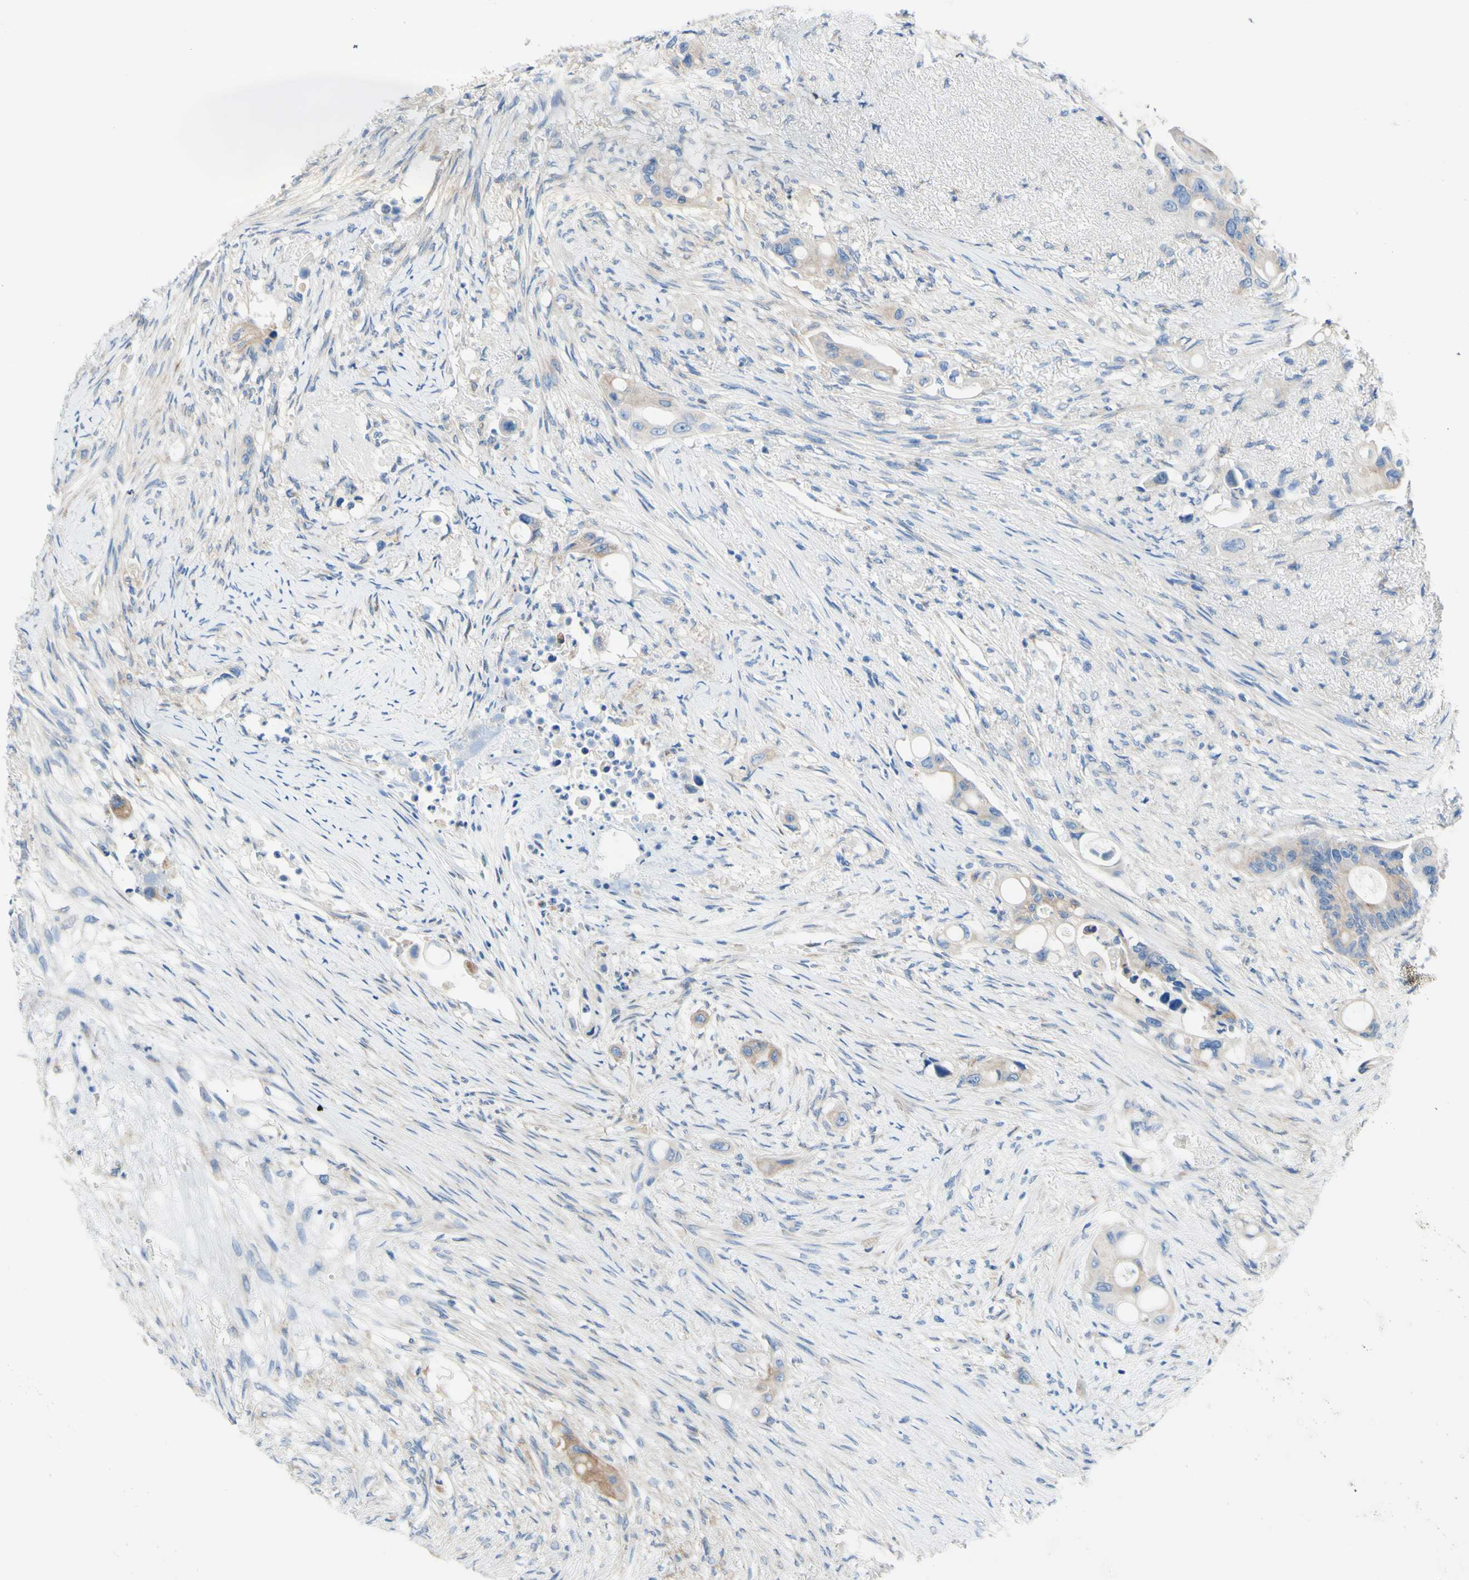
{"staining": {"intensity": "moderate", "quantity": "<25%", "location": "cytoplasmic/membranous"}, "tissue": "colorectal cancer", "cell_type": "Tumor cells", "image_type": "cancer", "snomed": [{"axis": "morphology", "description": "Adenocarcinoma, NOS"}, {"axis": "topography", "description": "Colon"}], "caption": "Immunohistochemistry (DAB) staining of human colorectal adenocarcinoma demonstrates moderate cytoplasmic/membranous protein expression in approximately <25% of tumor cells. The protein is stained brown, and the nuclei are stained in blue (DAB (3,3'-diaminobenzidine) IHC with brightfield microscopy, high magnification).", "gene": "RETREG2", "patient": {"sex": "female", "age": 57}}